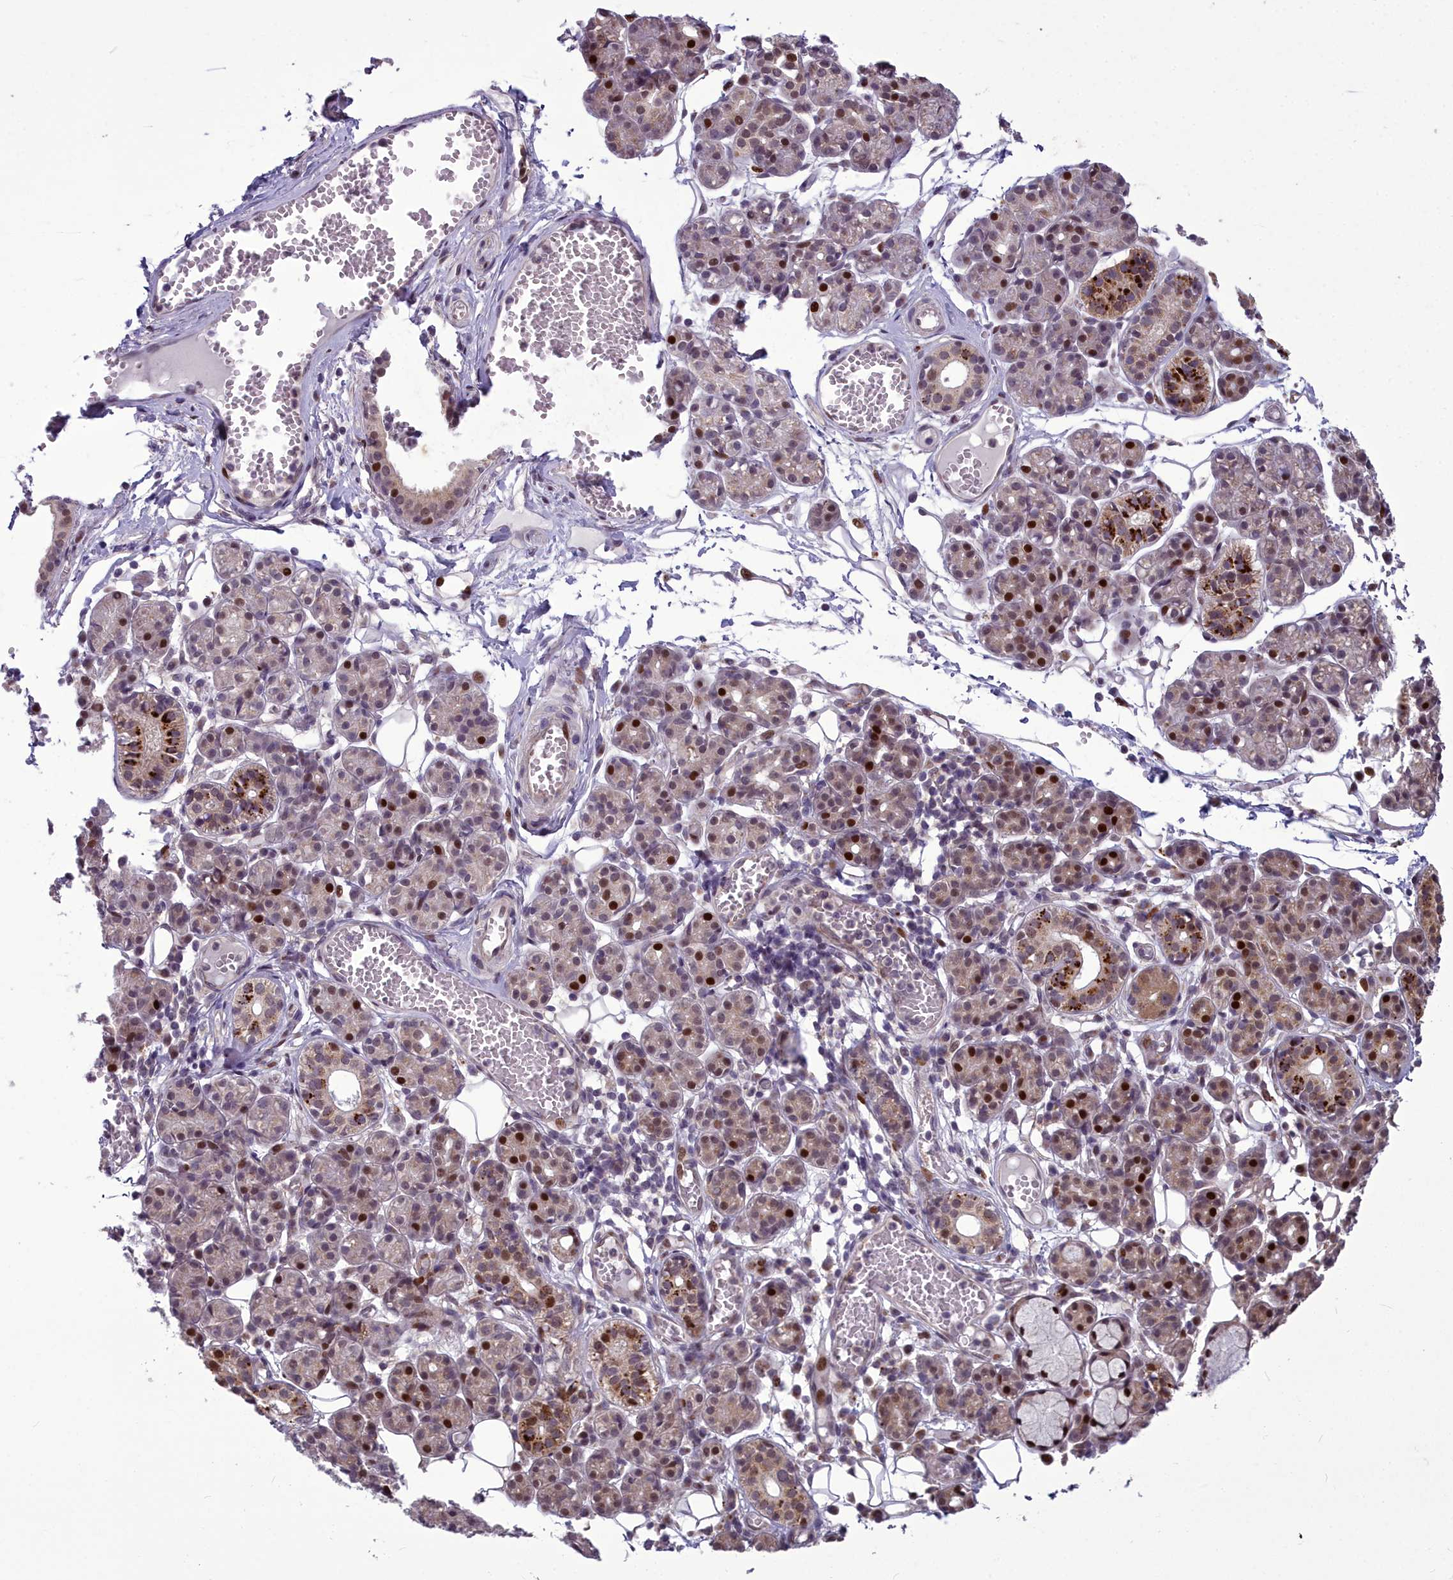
{"staining": {"intensity": "strong", "quantity": "25%-75%", "location": "cytoplasmic/membranous,nuclear"}, "tissue": "salivary gland", "cell_type": "Glandular cells", "image_type": "normal", "snomed": [{"axis": "morphology", "description": "Normal tissue, NOS"}, {"axis": "topography", "description": "Salivary gland"}], "caption": "The histopathology image exhibits staining of unremarkable salivary gland, revealing strong cytoplasmic/membranous,nuclear protein positivity (brown color) within glandular cells.", "gene": "AP1M1", "patient": {"sex": "male", "age": 63}}